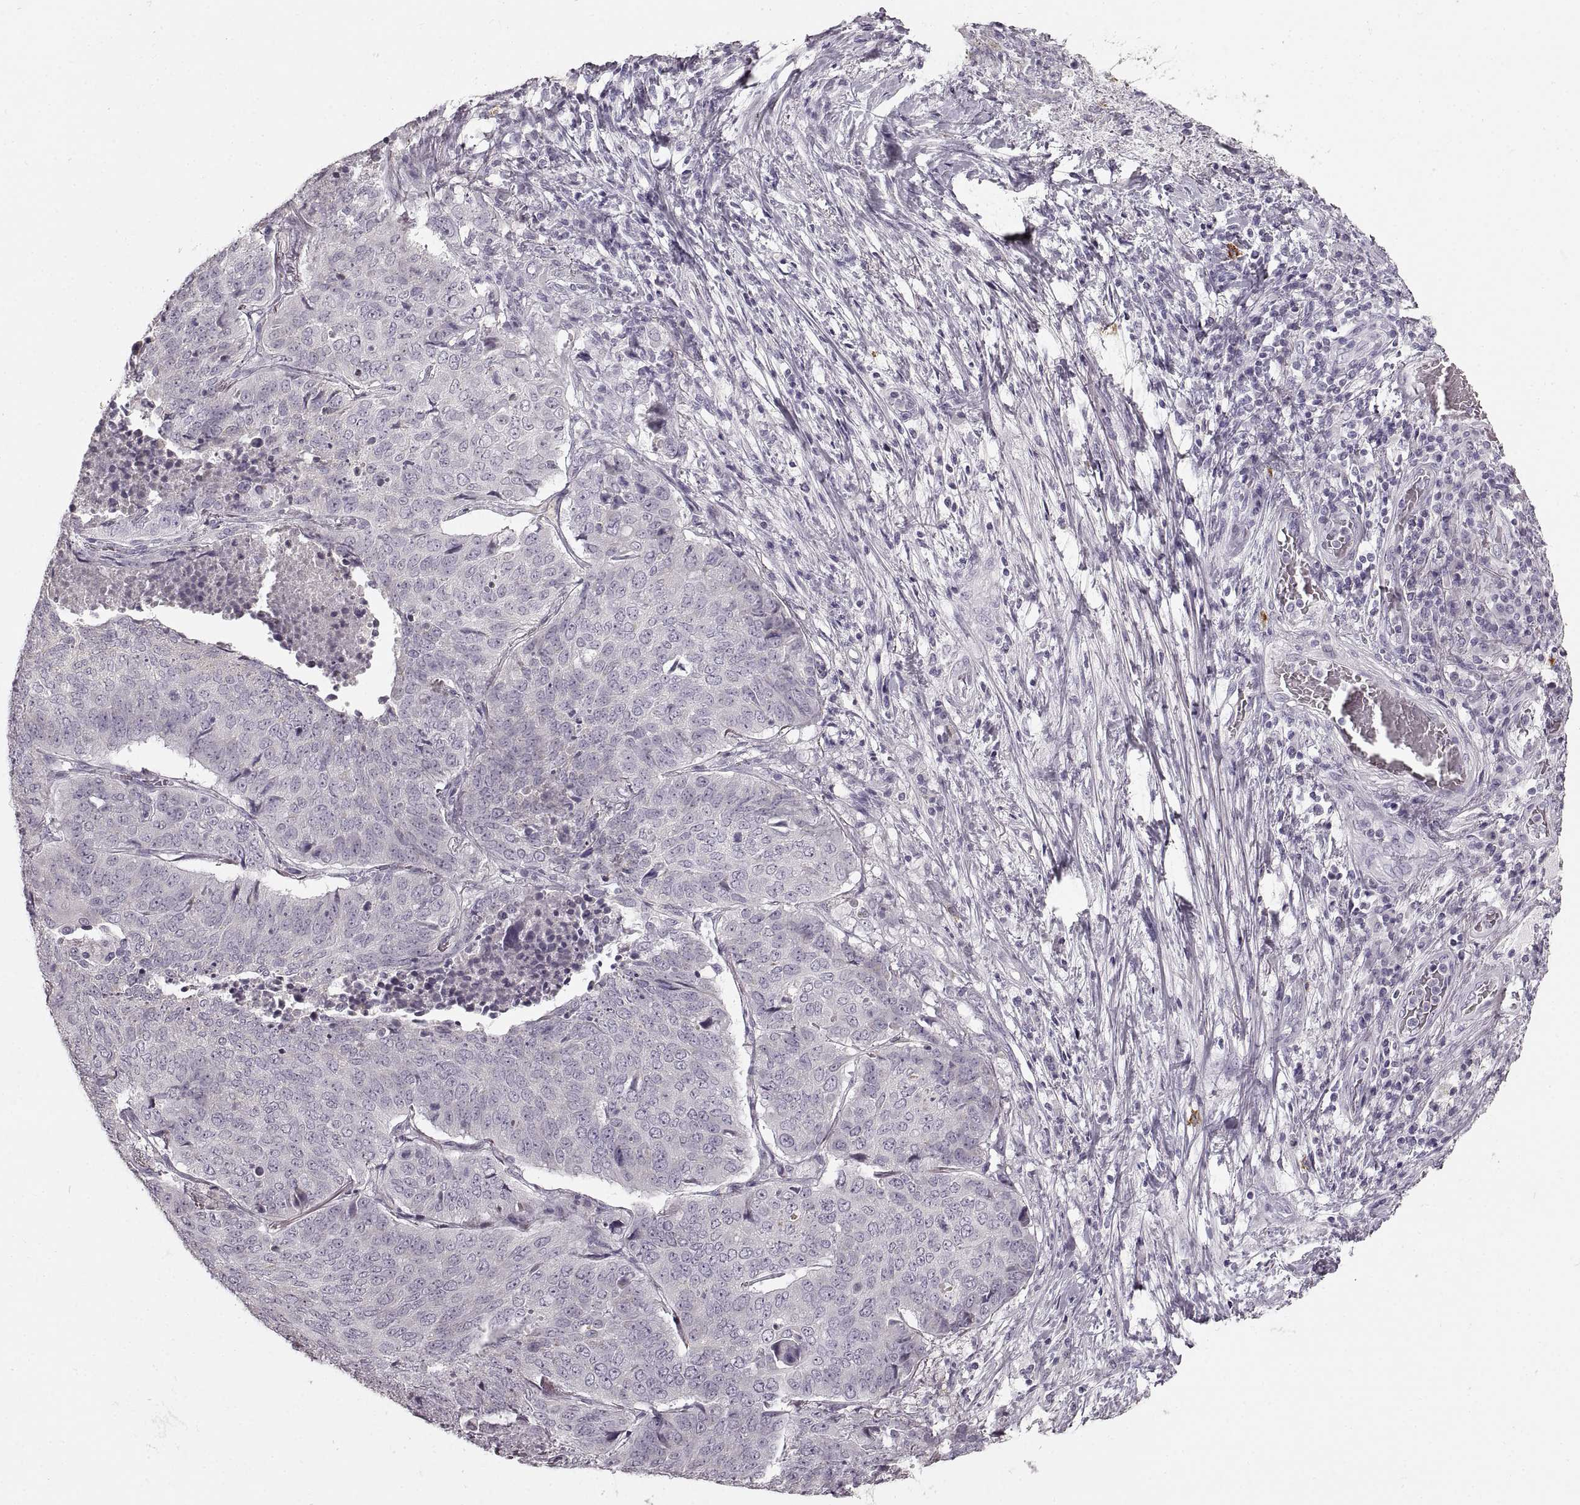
{"staining": {"intensity": "negative", "quantity": "none", "location": "none"}, "tissue": "lung cancer", "cell_type": "Tumor cells", "image_type": "cancer", "snomed": [{"axis": "morphology", "description": "Normal tissue, NOS"}, {"axis": "morphology", "description": "Squamous cell carcinoma, NOS"}, {"axis": "topography", "description": "Bronchus"}, {"axis": "topography", "description": "Lung"}], "caption": "There is no significant positivity in tumor cells of lung cancer.", "gene": "CNTN1", "patient": {"sex": "male", "age": 64}}